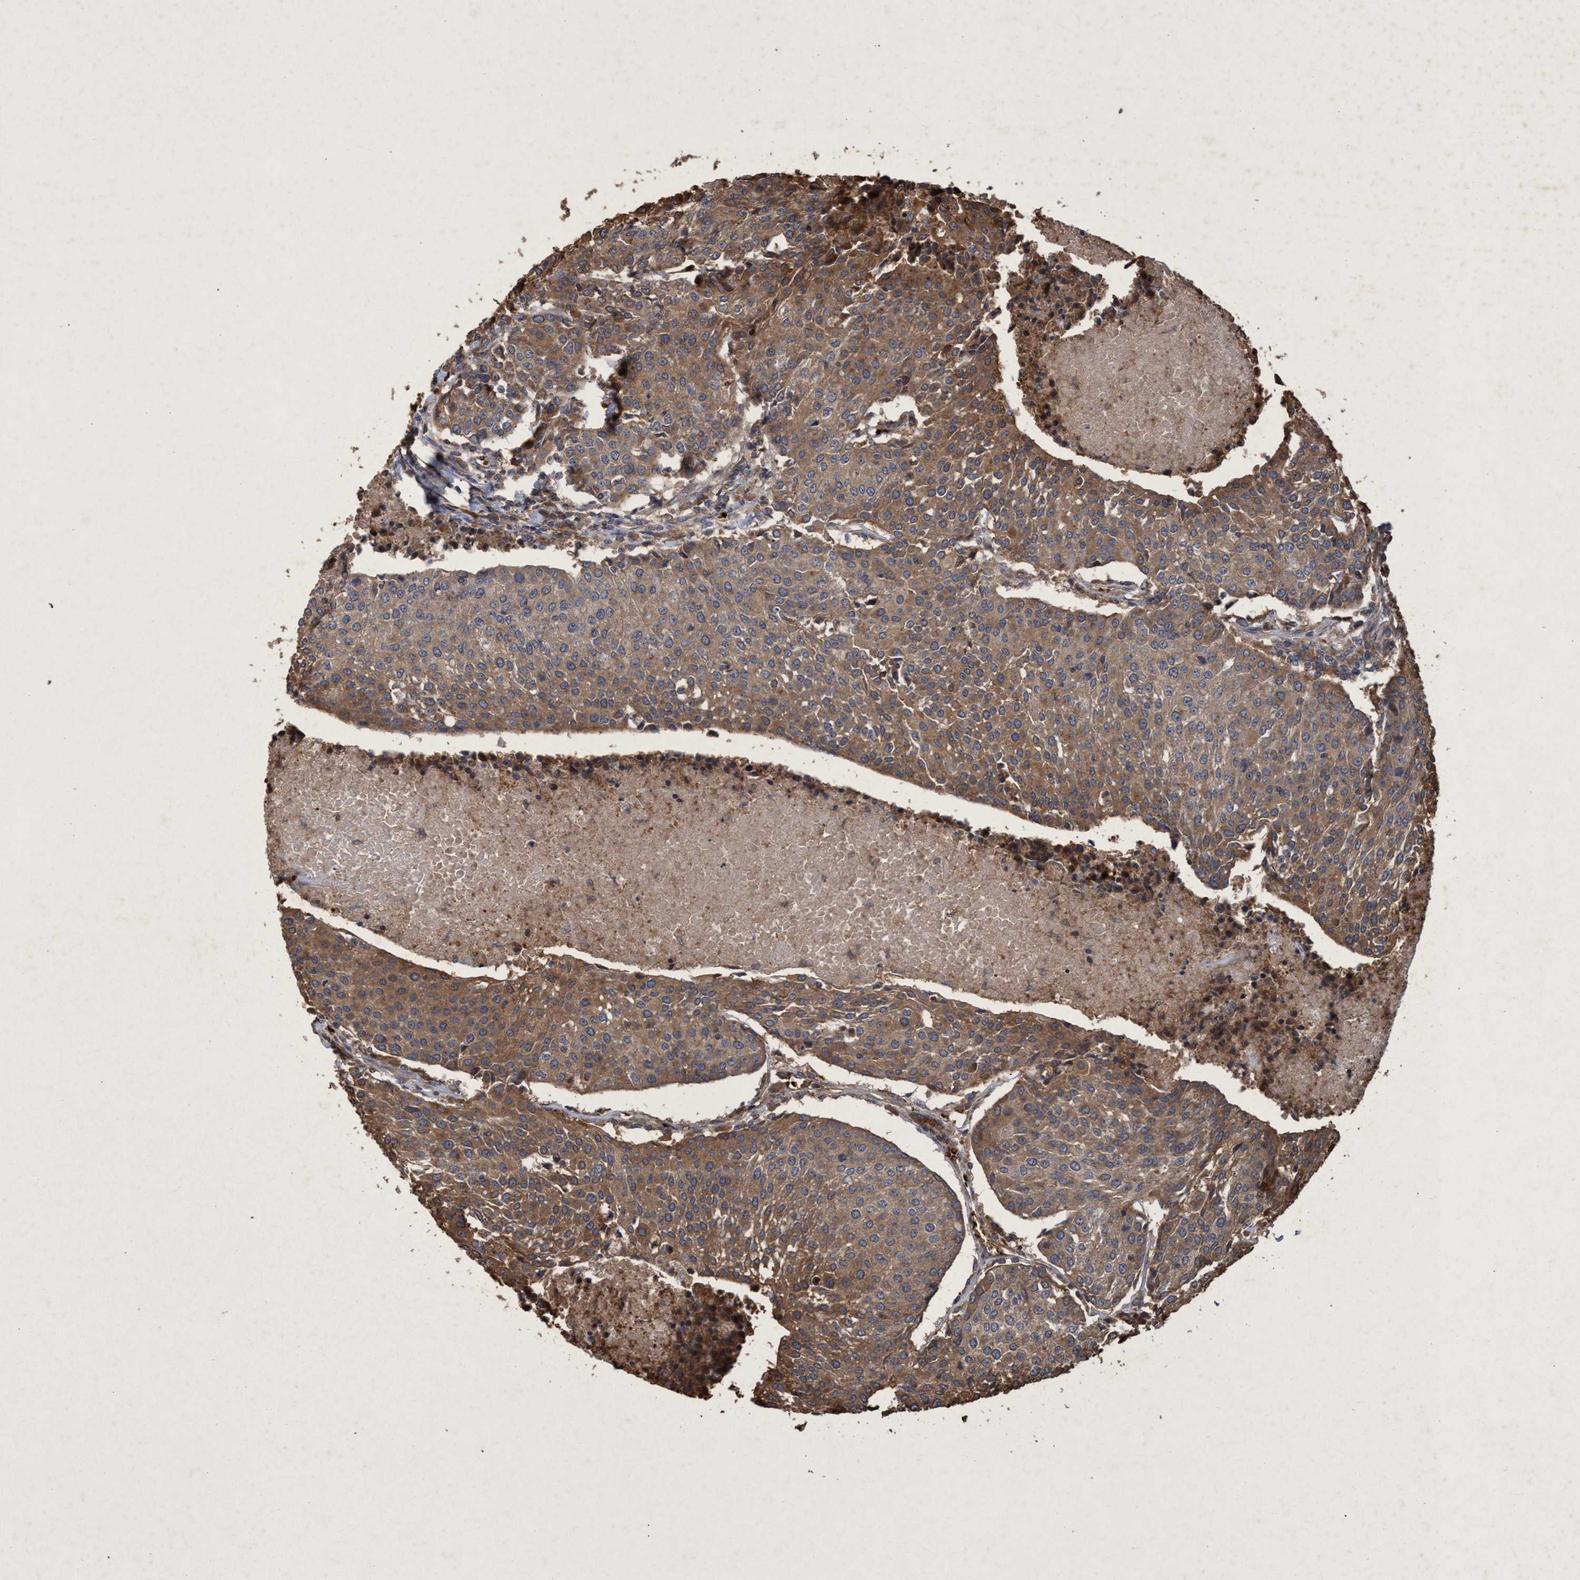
{"staining": {"intensity": "moderate", "quantity": ">75%", "location": "cytoplasmic/membranous"}, "tissue": "urothelial cancer", "cell_type": "Tumor cells", "image_type": "cancer", "snomed": [{"axis": "morphology", "description": "Urothelial carcinoma, High grade"}, {"axis": "topography", "description": "Urinary bladder"}], "caption": "IHC histopathology image of neoplastic tissue: human urothelial cancer stained using IHC demonstrates medium levels of moderate protein expression localized specifically in the cytoplasmic/membranous of tumor cells, appearing as a cytoplasmic/membranous brown color.", "gene": "CHMP6", "patient": {"sex": "female", "age": 85}}